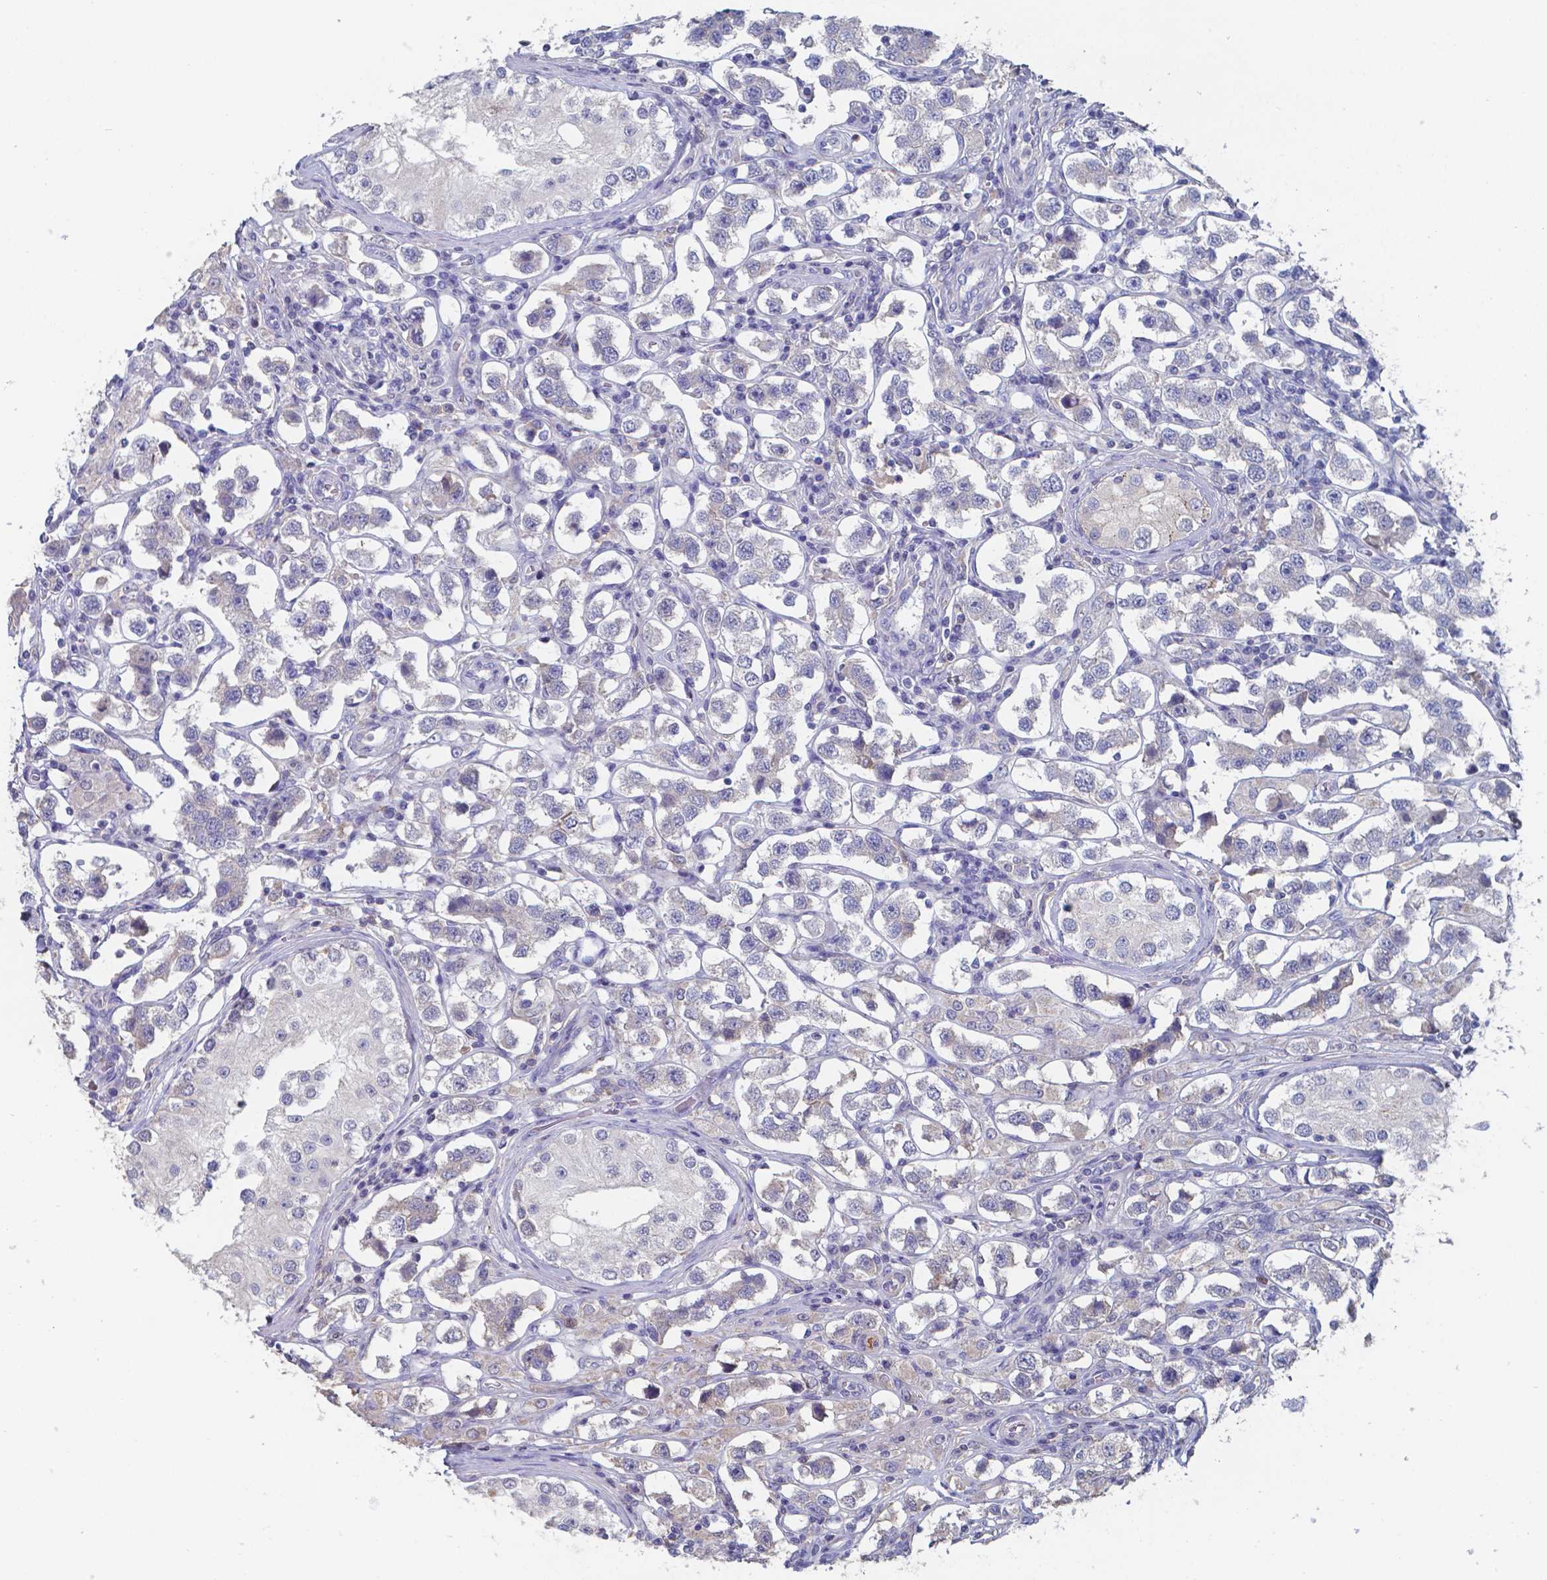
{"staining": {"intensity": "negative", "quantity": "none", "location": "none"}, "tissue": "testis cancer", "cell_type": "Tumor cells", "image_type": "cancer", "snomed": [{"axis": "morphology", "description": "Seminoma, NOS"}, {"axis": "topography", "description": "Testis"}], "caption": "A micrograph of testis cancer (seminoma) stained for a protein demonstrates no brown staining in tumor cells.", "gene": "BTBD17", "patient": {"sex": "male", "age": 37}}